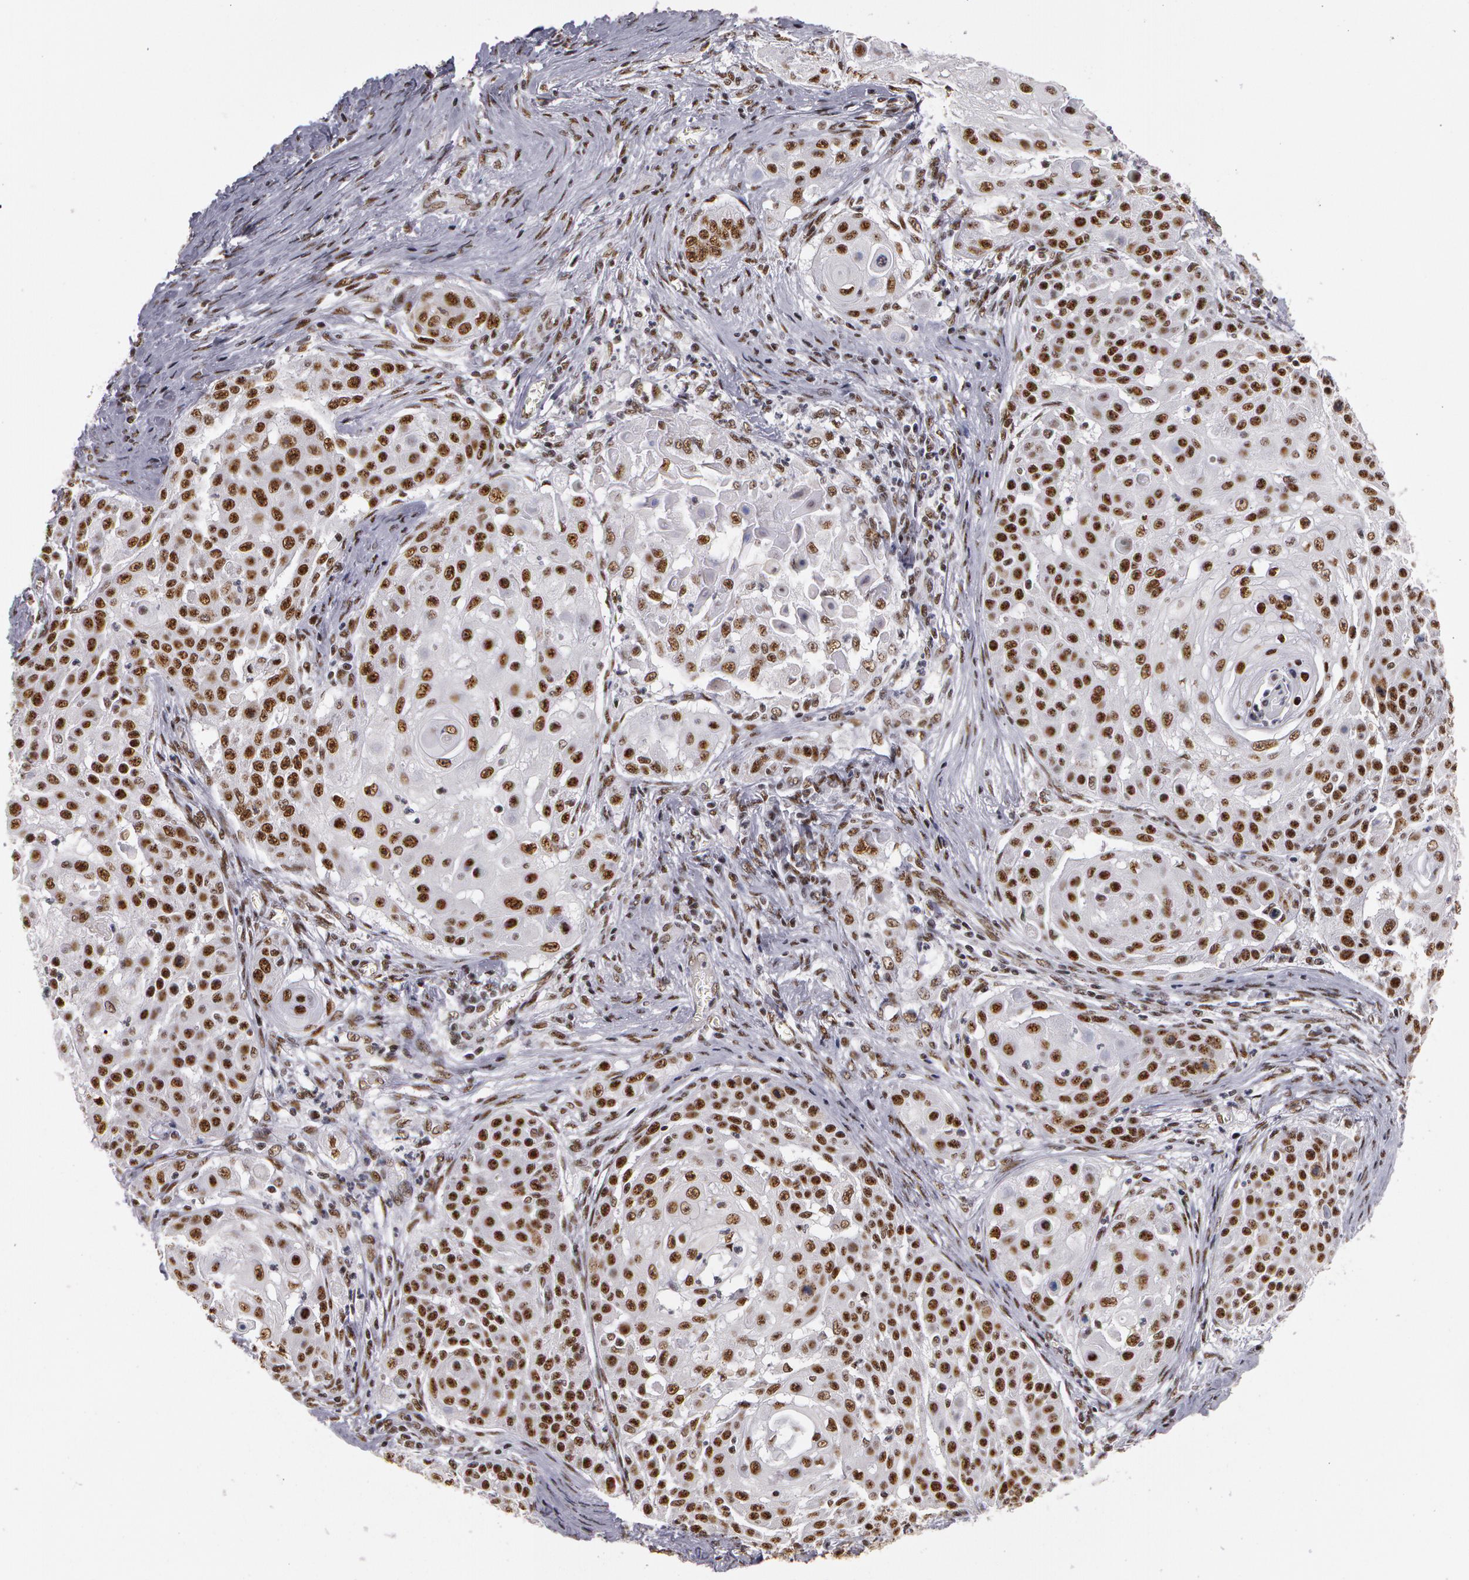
{"staining": {"intensity": "moderate", "quantity": ">75%", "location": "nuclear"}, "tissue": "skin cancer", "cell_type": "Tumor cells", "image_type": "cancer", "snomed": [{"axis": "morphology", "description": "Squamous cell carcinoma, NOS"}, {"axis": "topography", "description": "Skin"}], "caption": "Tumor cells exhibit medium levels of moderate nuclear positivity in about >75% of cells in human squamous cell carcinoma (skin). (brown staining indicates protein expression, while blue staining denotes nuclei).", "gene": "PNN", "patient": {"sex": "female", "age": 57}}